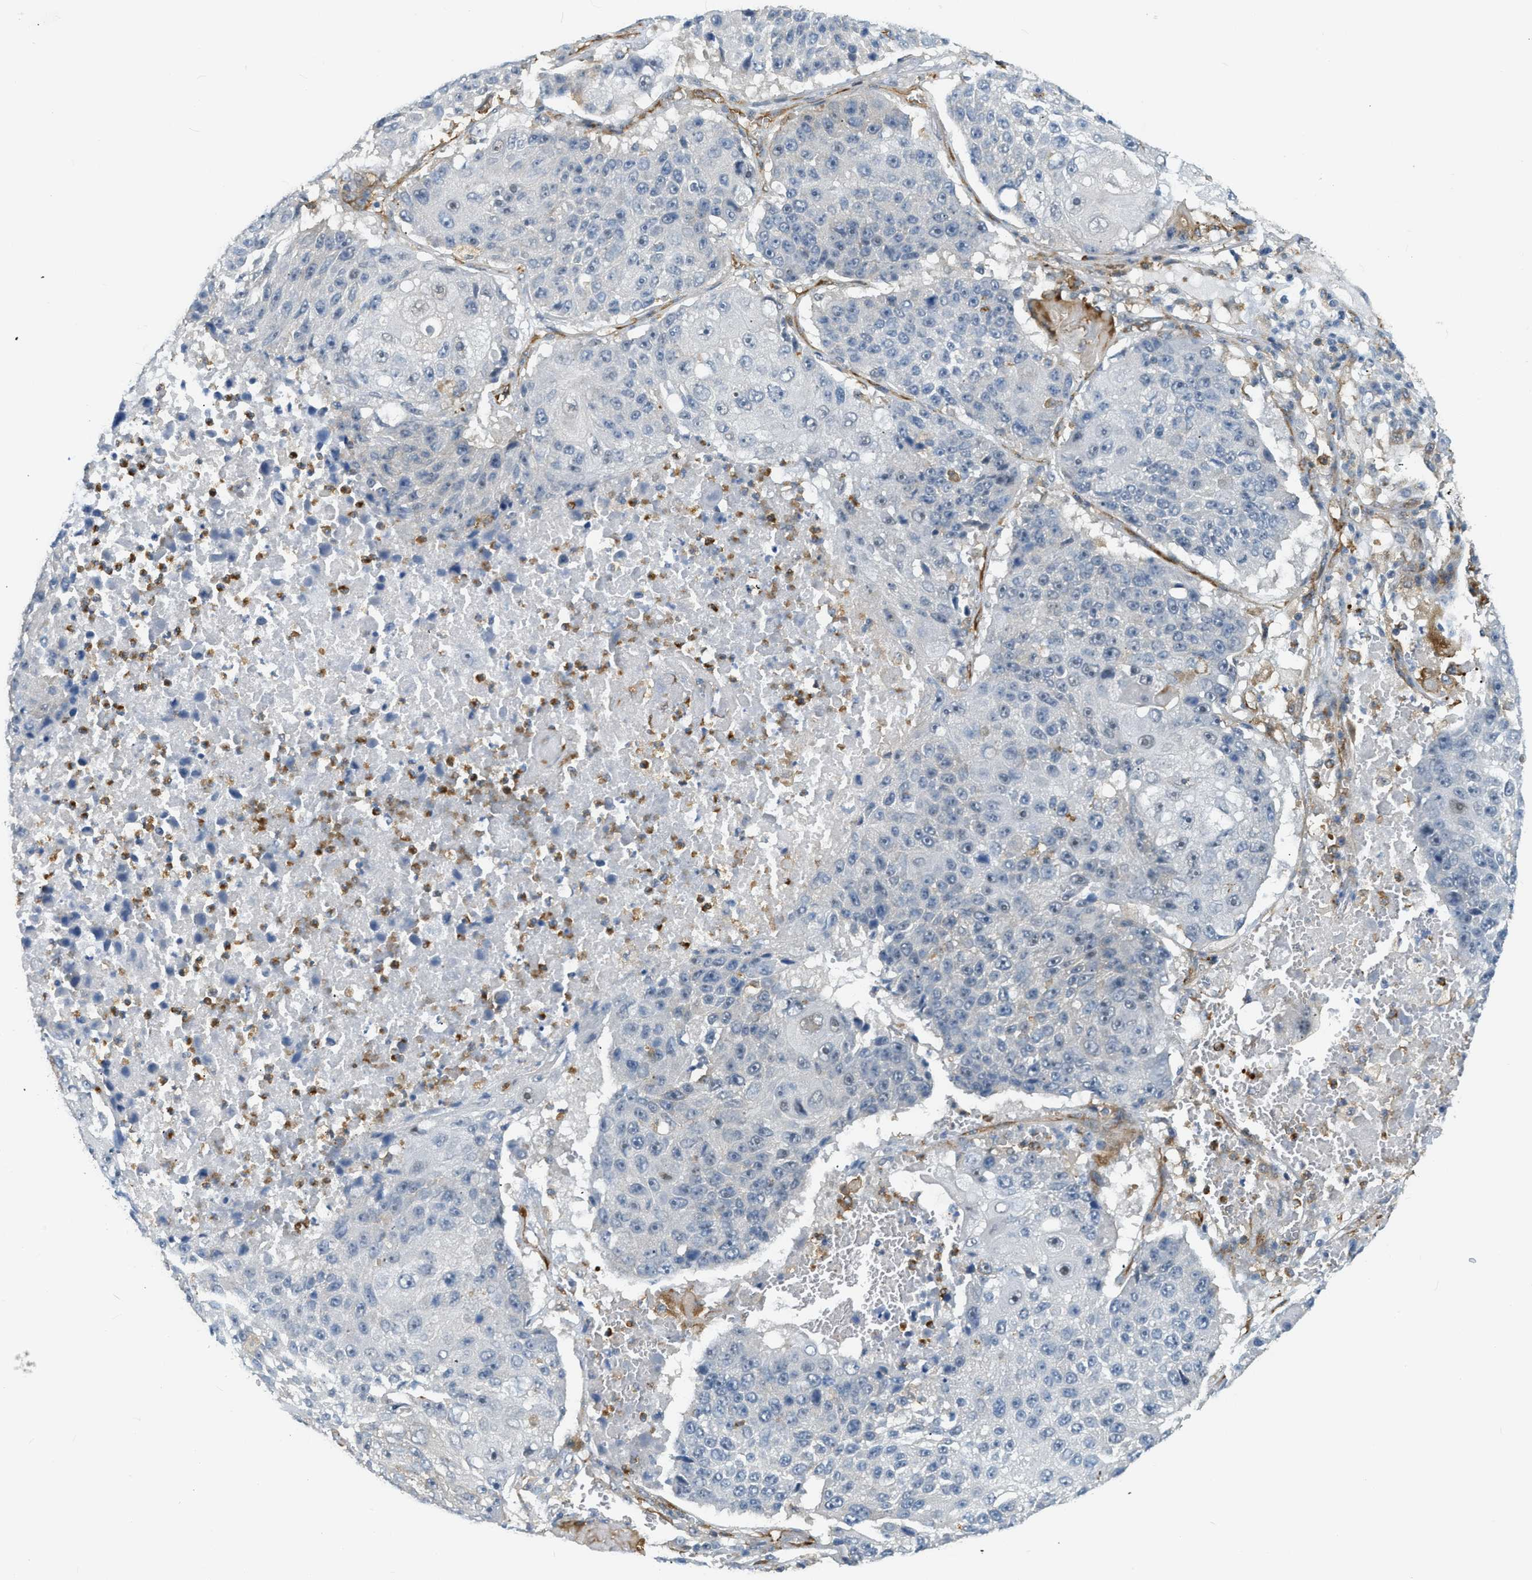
{"staining": {"intensity": "negative", "quantity": "none", "location": "none"}, "tissue": "lung cancer", "cell_type": "Tumor cells", "image_type": "cancer", "snomed": [{"axis": "morphology", "description": "Squamous cell carcinoma, NOS"}, {"axis": "topography", "description": "Lung"}], "caption": "Tumor cells are negative for protein expression in human lung cancer (squamous cell carcinoma).", "gene": "ZNF408", "patient": {"sex": "male", "age": 61}}